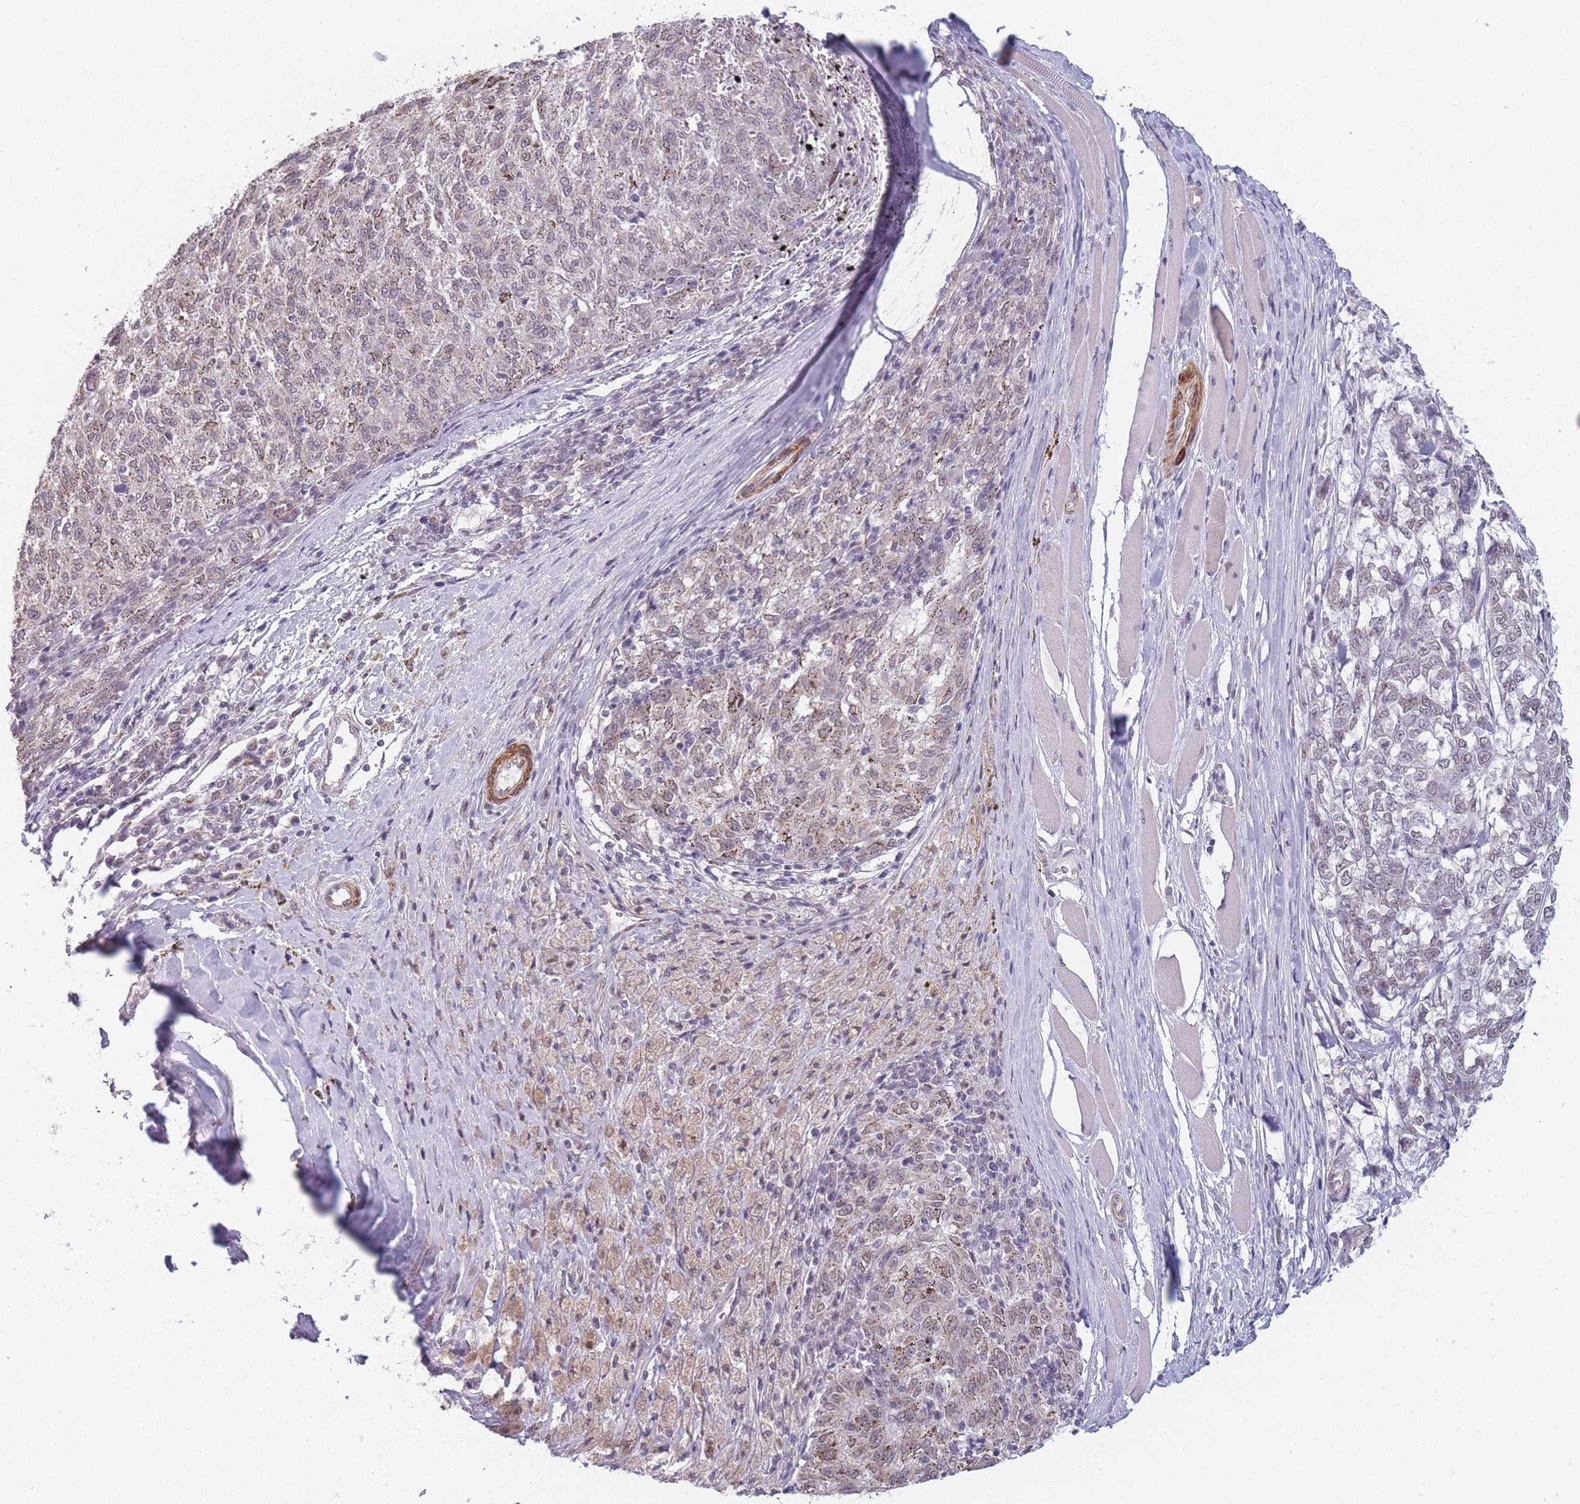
{"staining": {"intensity": "negative", "quantity": "none", "location": "none"}, "tissue": "melanoma", "cell_type": "Tumor cells", "image_type": "cancer", "snomed": [{"axis": "morphology", "description": "Malignant melanoma, NOS"}, {"axis": "topography", "description": "Skin"}], "caption": "IHC photomicrograph of malignant melanoma stained for a protein (brown), which exhibits no expression in tumor cells. (DAB (3,3'-diaminobenzidine) immunohistochemistry (IHC), high magnification).", "gene": "SIN3B", "patient": {"sex": "female", "age": 72}}